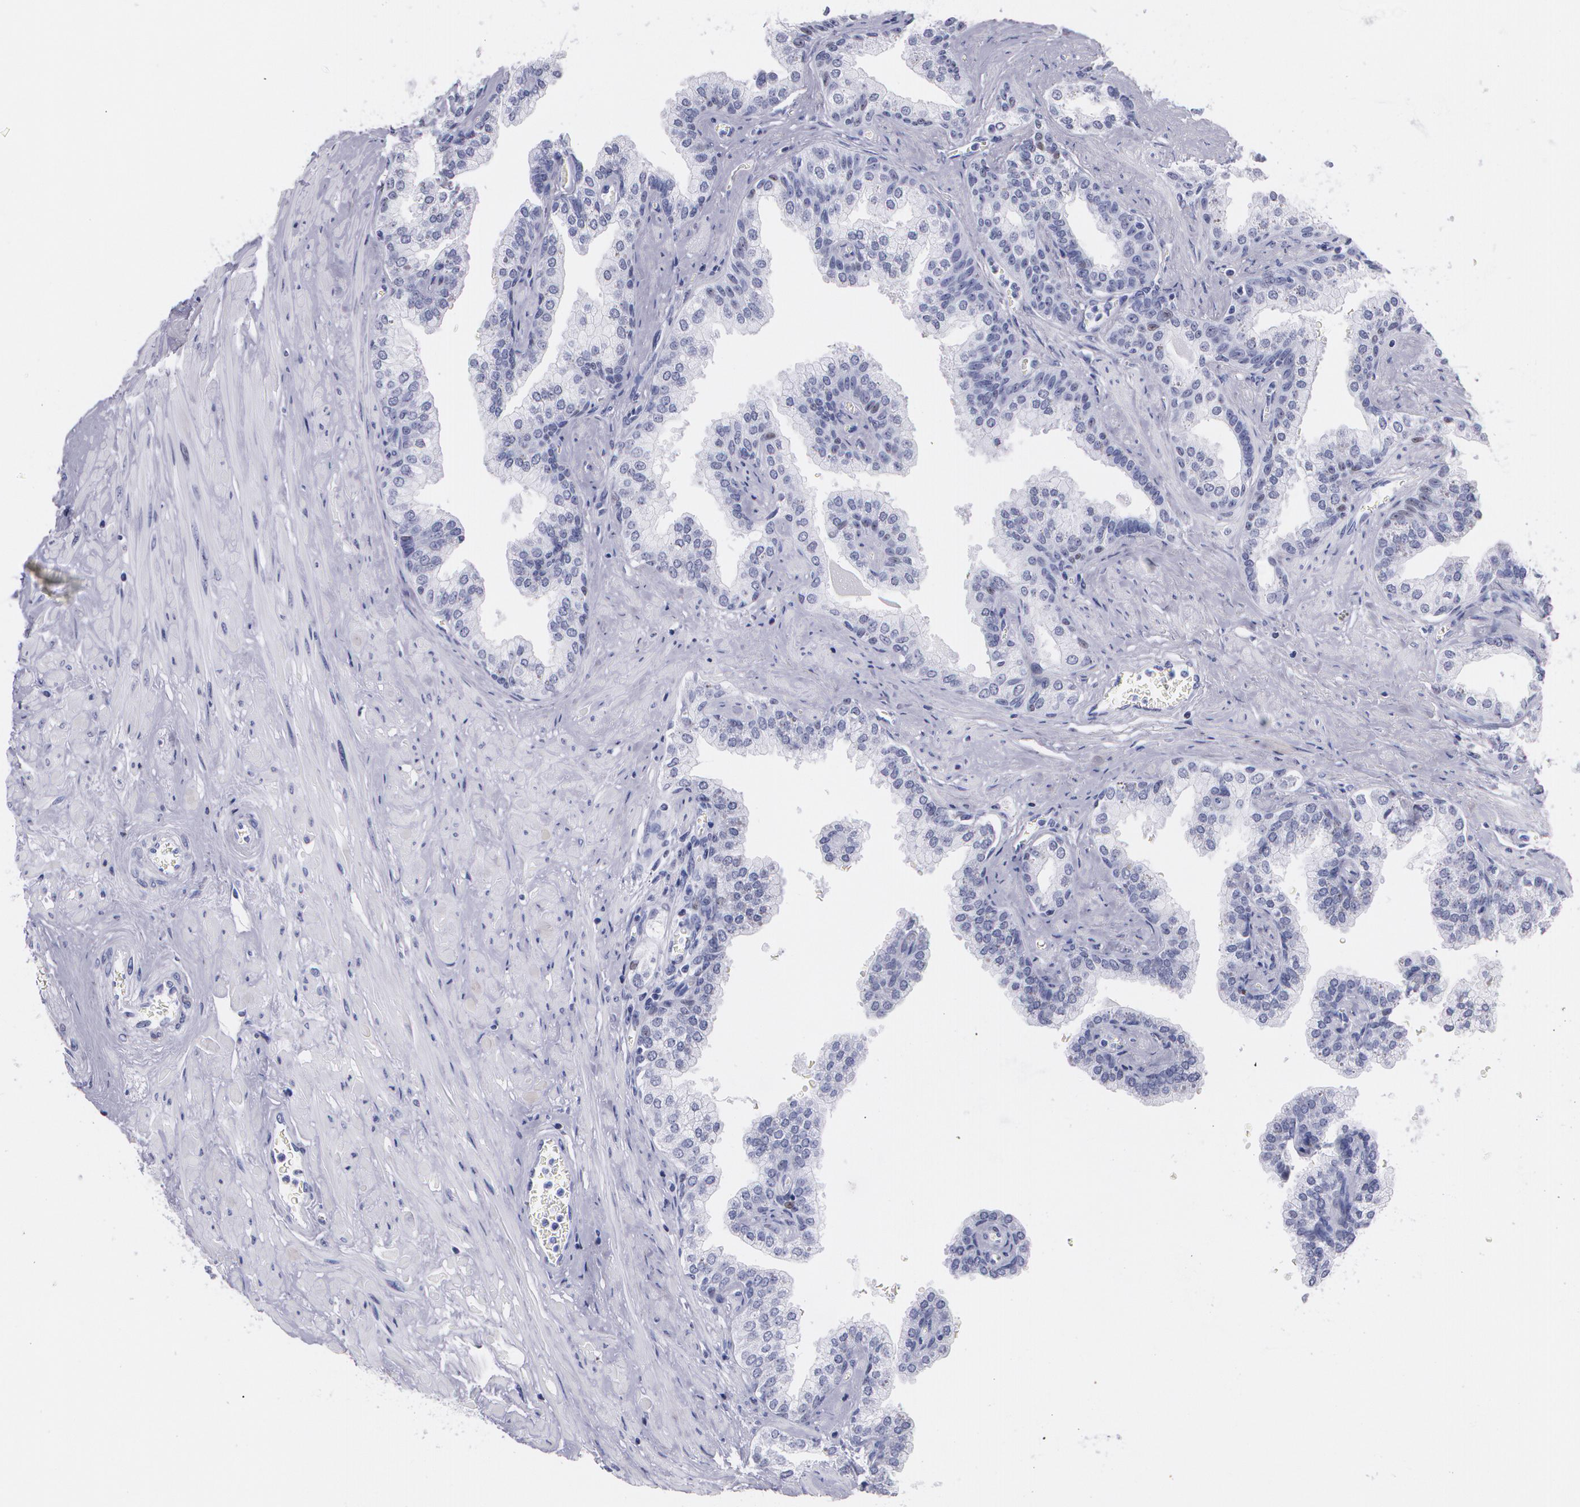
{"staining": {"intensity": "negative", "quantity": "none", "location": "none"}, "tissue": "prostate", "cell_type": "Glandular cells", "image_type": "normal", "snomed": [{"axis": "morphology", "description": "Normal tissue, NOS"}, {"axis": "topography", "description": "Prostate"}], "caption": "Immunohistochemical staining of normal prostate exhibits no significant expression in glandular cells.", "gene": "TP53", "patient": {"sex": "male", "age": 60}}